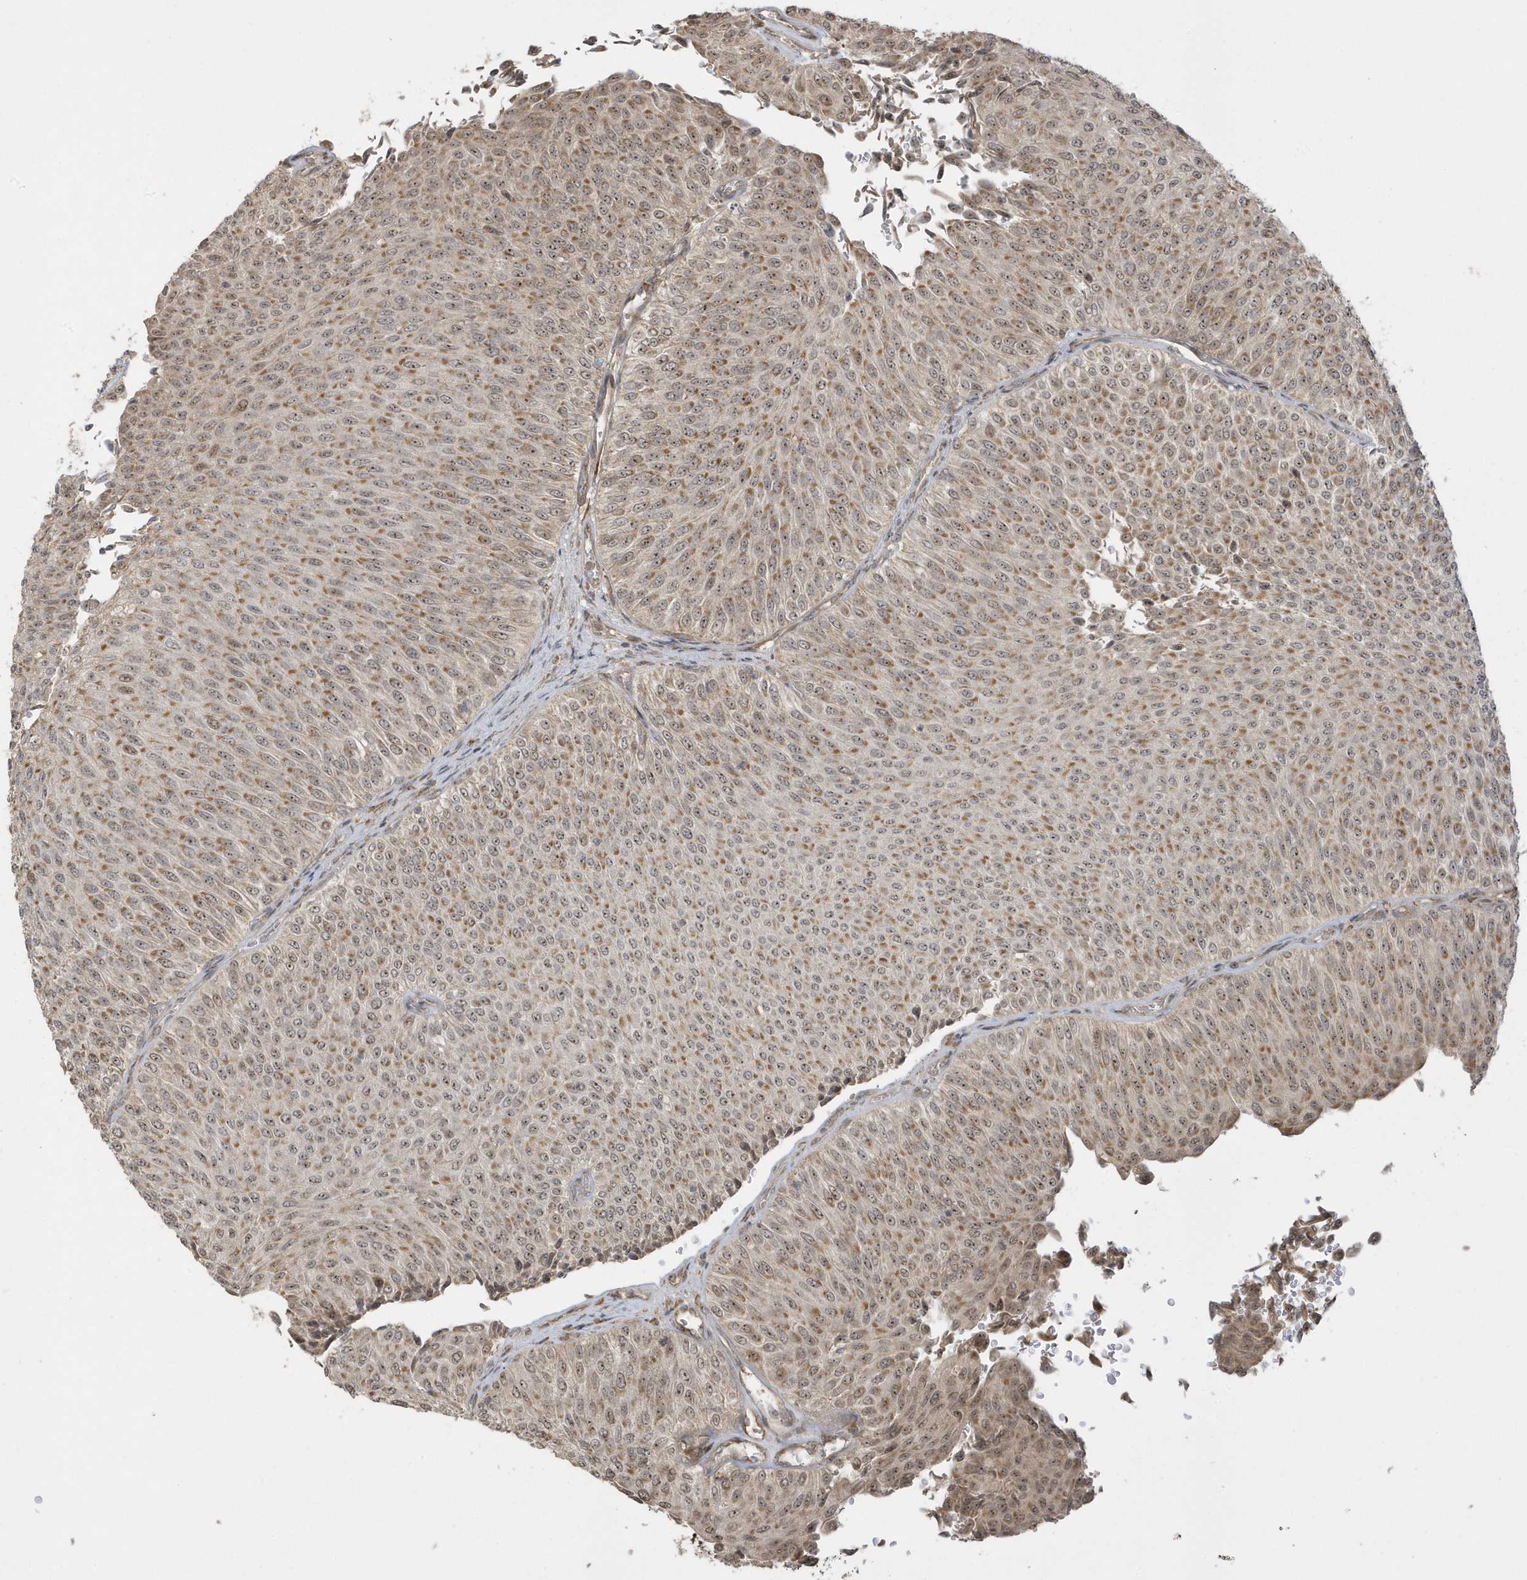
{"staining": {"intensity": "moderate", "quantity": ">75%", "location": "cytoplasmic/membranous"}, "tissue": "urothelial cancer", "cell_type": "Tumor cells", "image_type": "cancer", "snomed": [{"axis": "morphology", "description": "Urothelial carcinoma, Low grade"}, {"axis": "topography", "description": "Urinary bladder"}], "caption": "Urothelial carcinoma (low-grade) tissue demonstrates moderate cytoplasmic/membranous positivity in about >75% of tumor cells Using DAB (brown) and hematoxylin (blue) stains, captured at high magnification using brightfield microscopy.", "gene": "ECM2", "patient": {"sex": "male", "age": 78}}